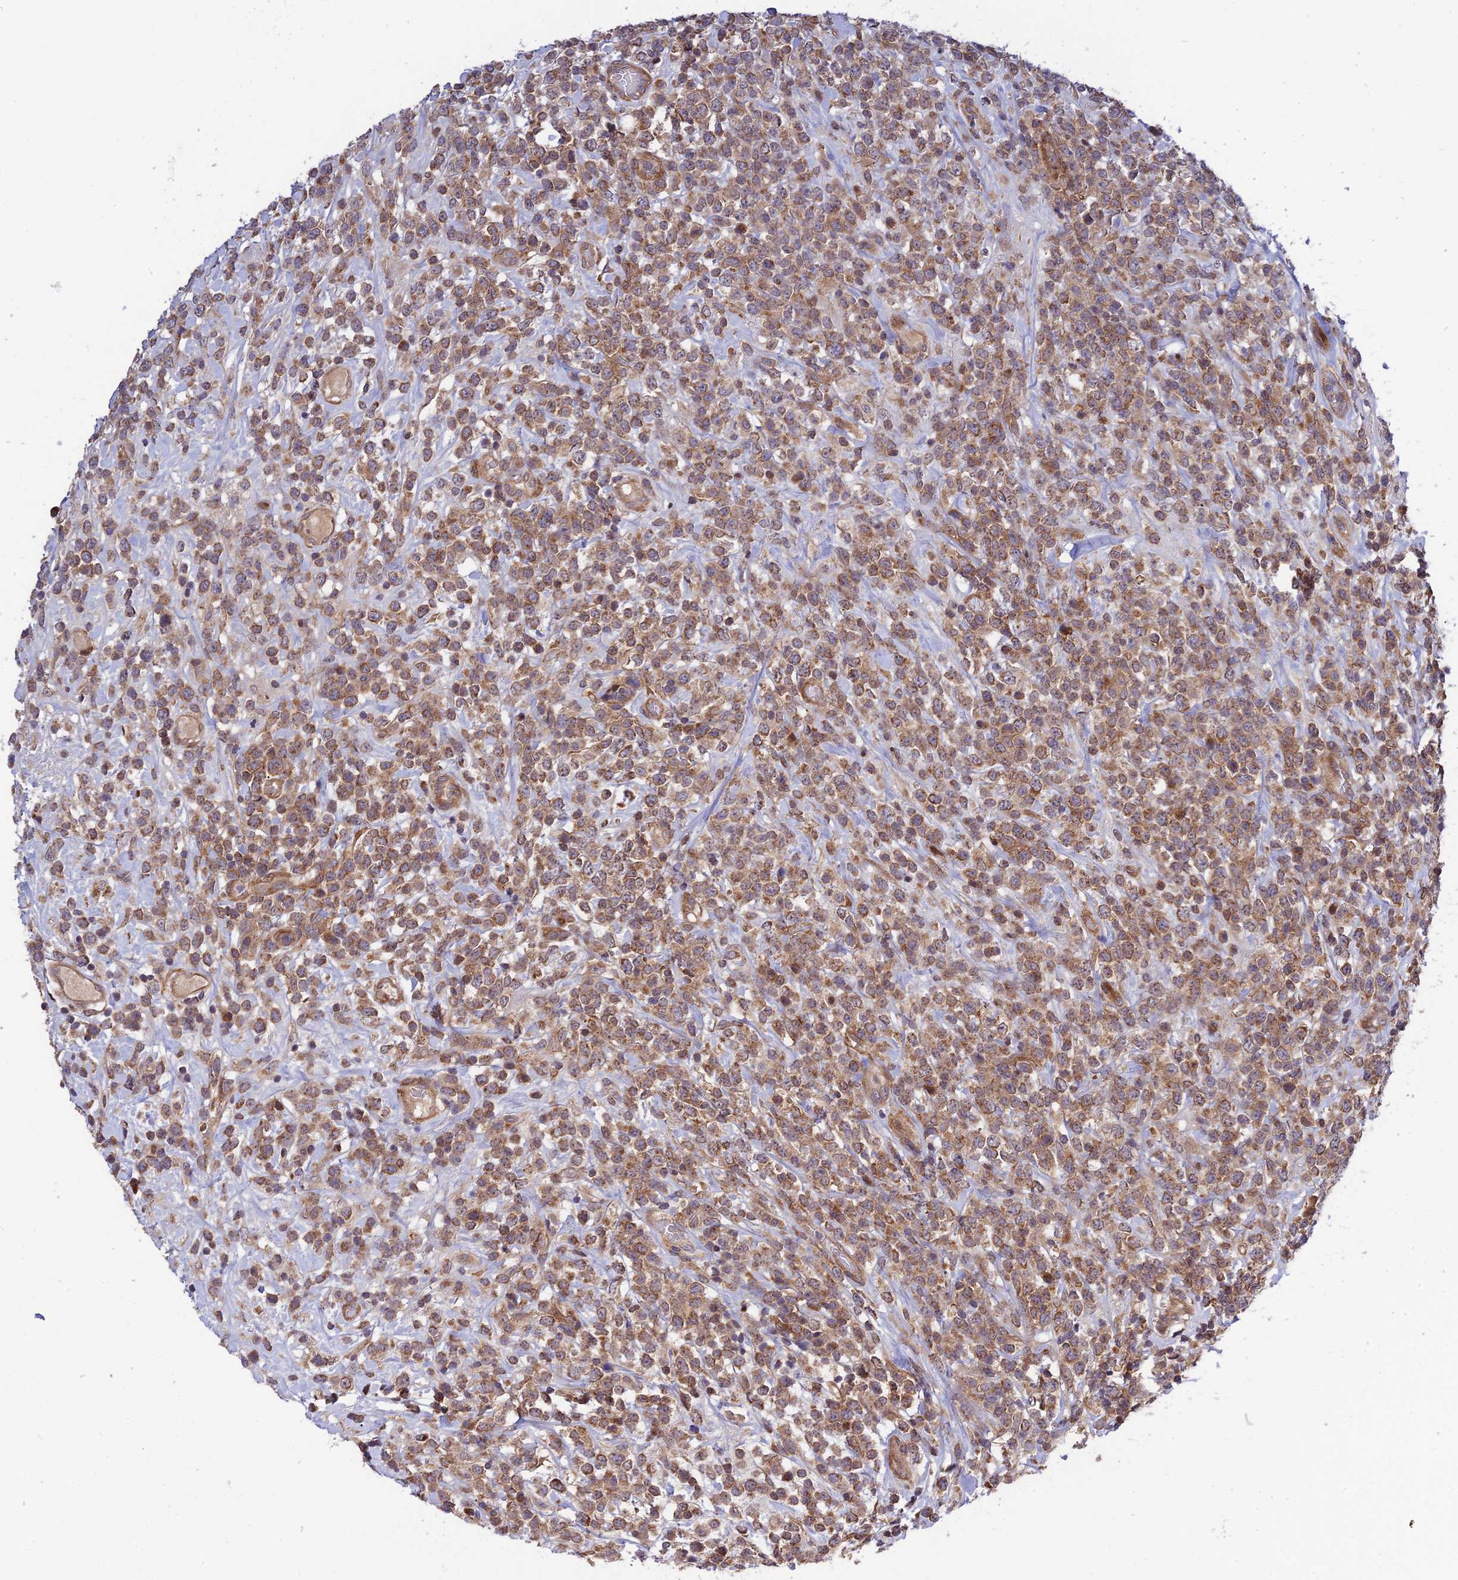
{"staining": {"intensity": "moderate", "quantity": ">75%", "location": "cytoplasmic/membranous"}, "tissue": "lymphoma", "cell_type": "Tumor cells", "image_type": "cancer", "snomed": [{"axis": "morphology", "description": "Malignant lymphoma, non-Hodgkin's type, High grade"}, {"axis": "topography", "description": "Colon"}], "caption": "An image of lymphoma stained for a protein exhibits moderate cytoplasmic/membranous brown staining in tumor cells.", "gene": "PLEKHG2", "patient": {"sex": "female", "age": 53}}